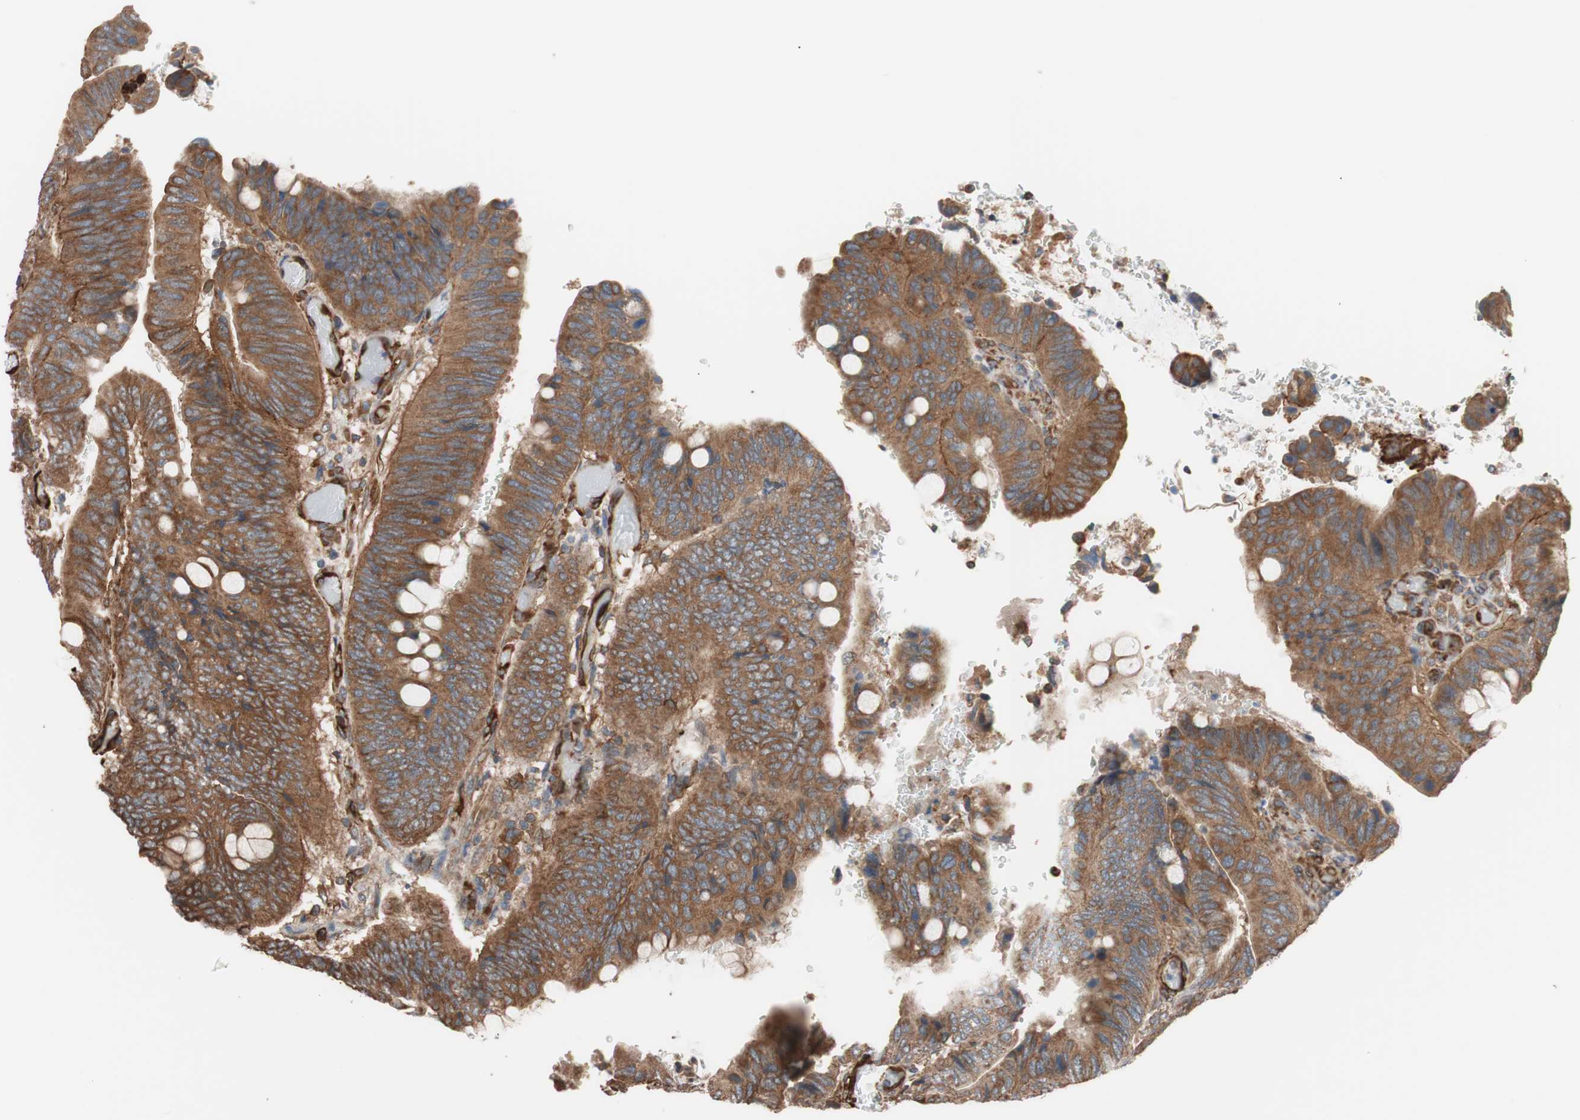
{"staining": {"intensity": "strong", "quantity": ">75%", "location": "cytoplasmic/membranous"}, "tissue": "colorectal cancer", "cell_type": "Tumor cells", "image_type": "cancer", "snomed": [{"axis": "morphology", "description": "Normal tissue, NOS"}, {"axis": "morphology", "description": "Adenocarcinoma, NOS"}, {"axis": "topography", "description": "Rectum"}, {"axis": "topography", "description": "Peripheral nerve tissue"}], "caption": "Immunohistochemical staining of human colorectal cancer reveals high levels of strong cytoplasmic/membranous protein staining in approximately >75% of tumor cells.", "gene": "GPSM2", "patient": {"sex": "male", "age": 92}}